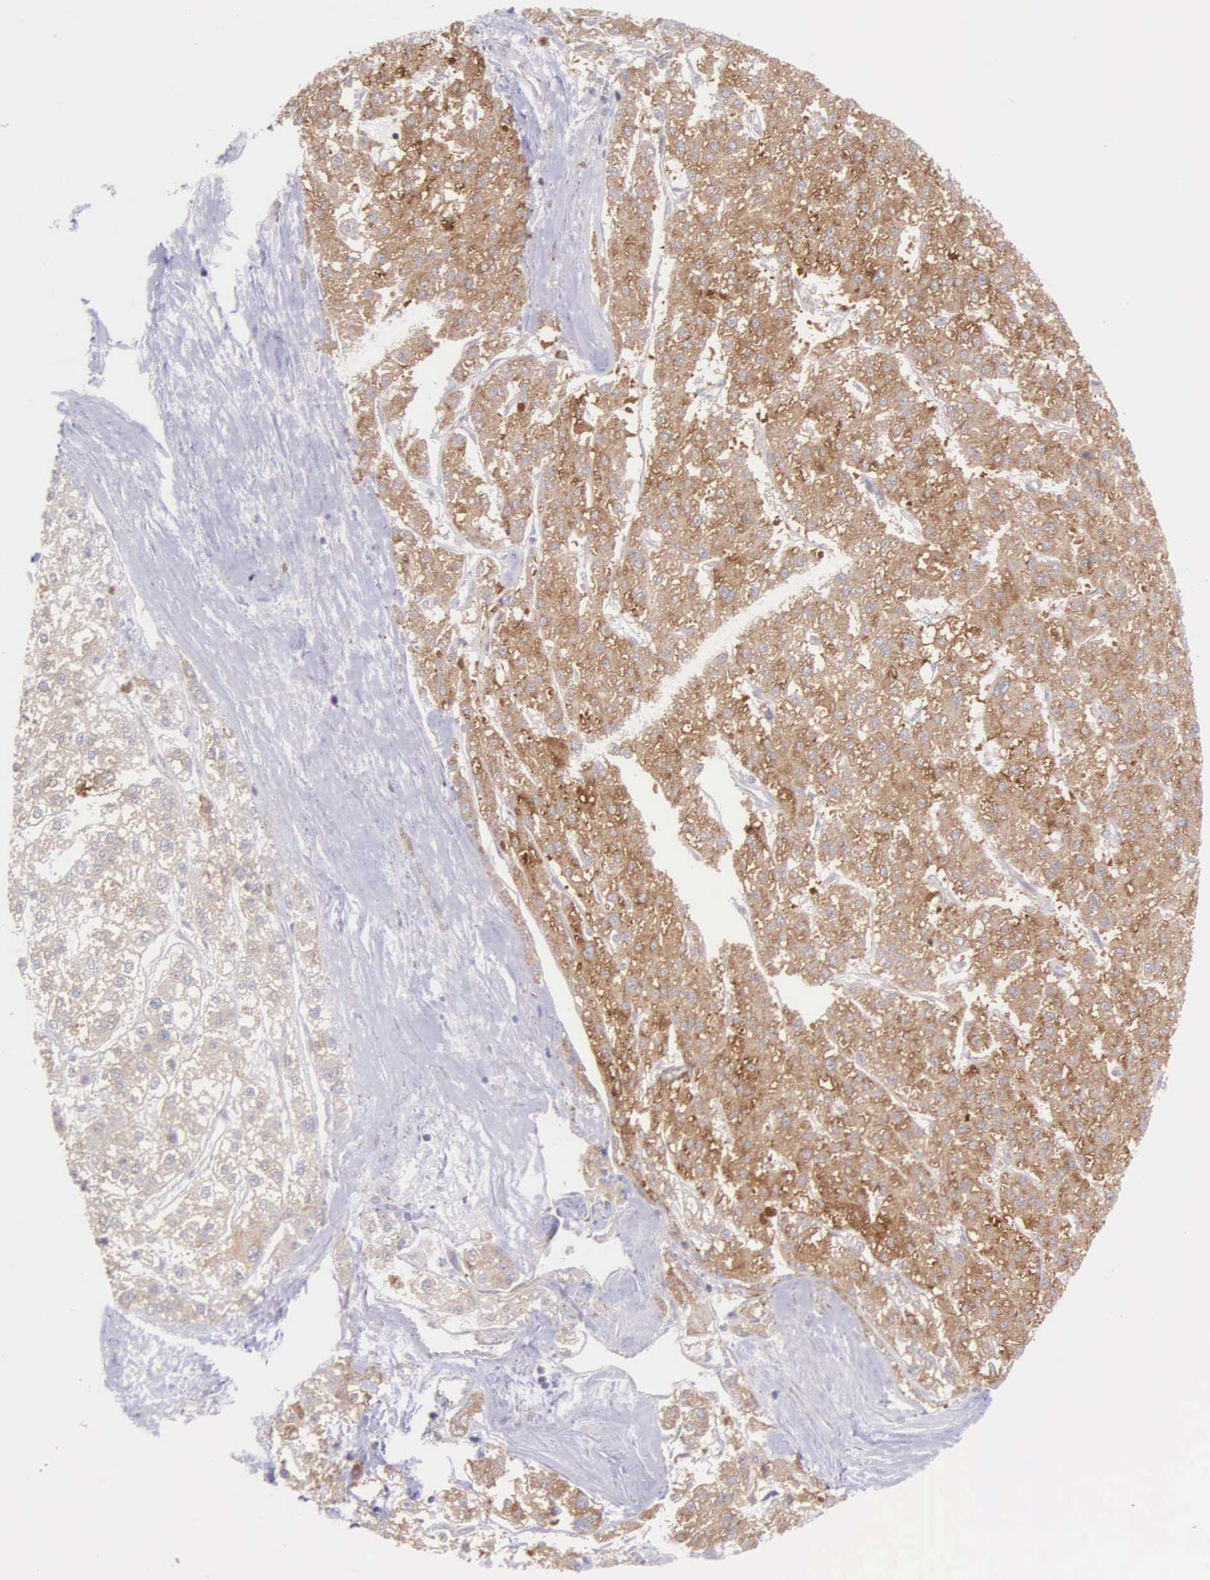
{"staining": {"intensity": "moderate", "quantity": ">75%", "location": "cytoplasmic/membranous"}, "tissue": "liver cancer", "cell_type": "Tumor cells", "image_type": "cancer", "snomed": [{"axis": "morphology", "description": "Carcinoma, Hepatocellular, NOS"}, {"axis": "topography", "description": "Liver"}], "caption": "The immunohistochemical stain shows moderate cytoplasmic/membranous staining in tumor cells of liver cancer tissue. The staining is performed using DAB (3,3'-diaminobenzidine) brown chromogen to label protein expression. The nuclei are counter-stained blue using hematoxylin.", "gene": "NSDHL", "patient": {"sex": "female", "age": 85}}